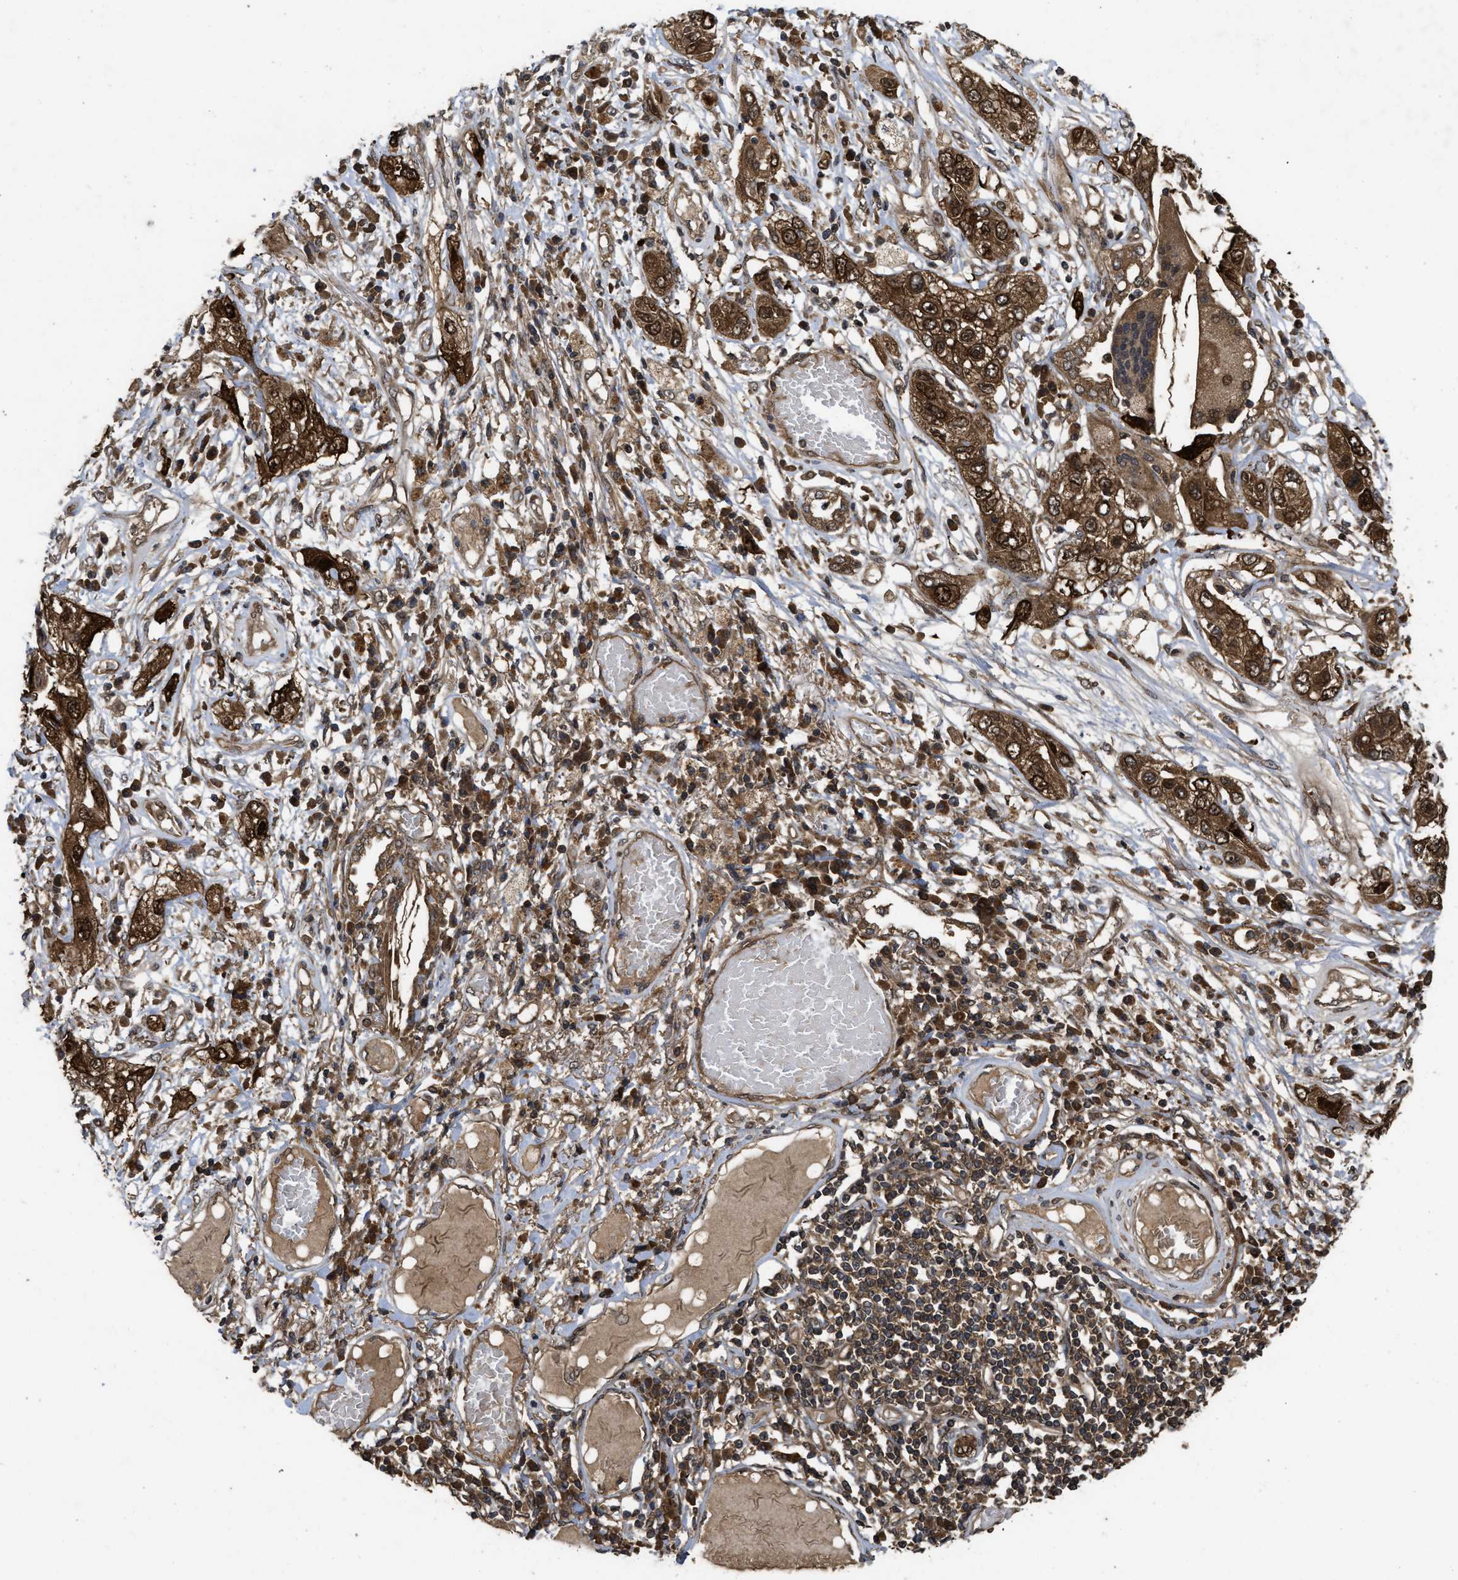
{"staining": {"intensity": "strong", "quantity": ">75%", "location": "cytoplasmic/membranous,nuclear"}, "tissue": "lung cancer", "cell_type": "Tumor cells", "image_type": "cancer", "snomed": [{"axis": "morphology", "description": "Squamous cell carcinoma, NOS"}, {"axis": "topography", "description": "Lung"}], "caption": "Immunohistochemistry (IHC) of human lung cancer displays high levels of strong cytoplasmic/membranous and nuclear staining in about >75% of tumor cells.", "gene": "FZD6", "patient": {"sex": "male", "age": 71}}